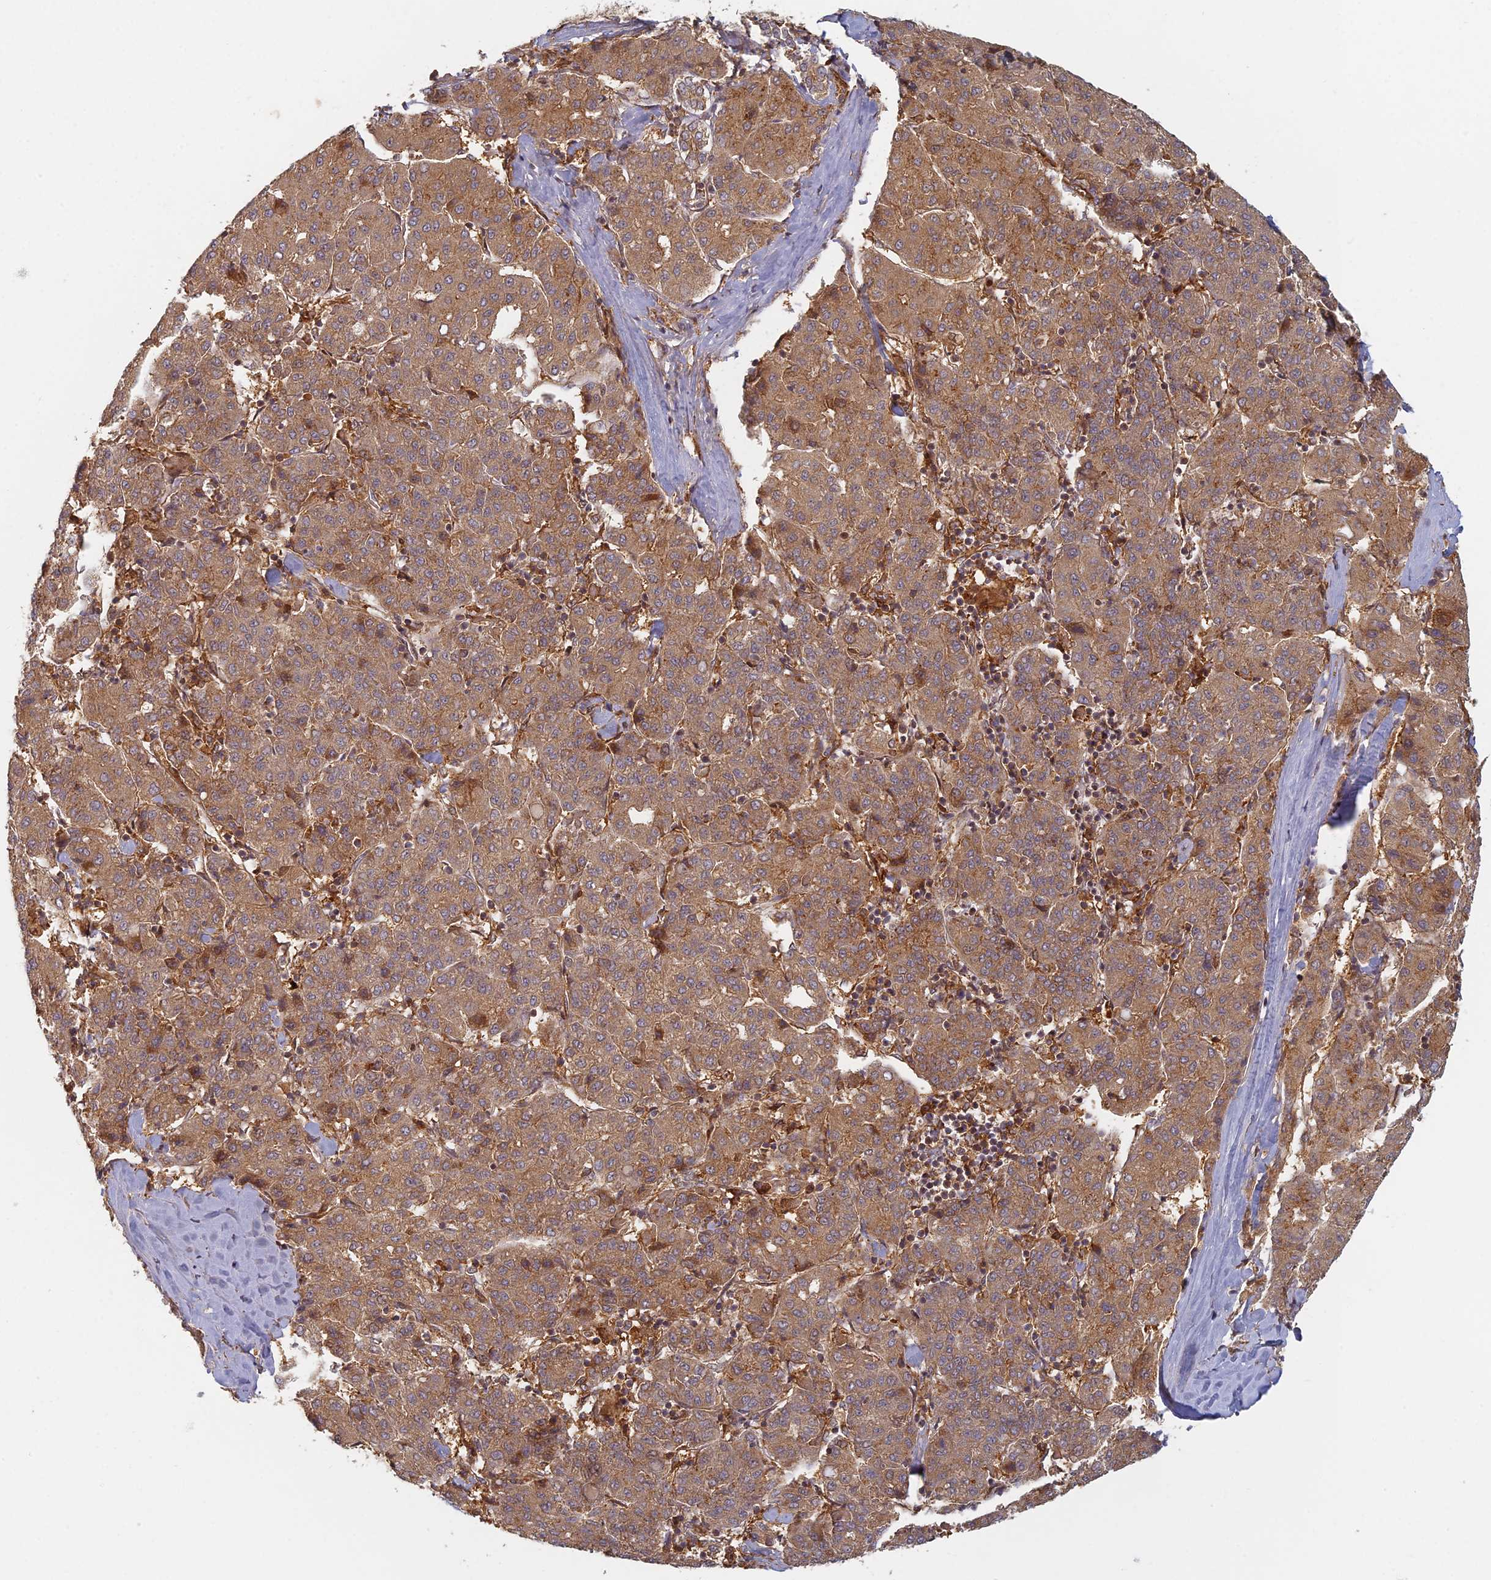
{"staining": {"intensity": "moderate", "quantity": ">75%", "location": "cytoplasmic/membranous"}, "tissue": "liver cancer", "cell_type": "Tumor cells", "image_type": "cancer", "snomed": [{"axis": "morphology", "description": "Carcinoma, Hepatocellular, NOS"}, {"axis": "topography", "description": "Liver"}], "caption": "High-power microscopy captured an immunohistochemistry histopathology image of liver hepatocellular carcinoma, revealing moderate cytoplasmic/membranous staining in approximately >75% of tumor cells. The protein of interest is stained brown, and the nuclei are stained in blue (DAB IHC with brightfield microscopy, high magnification).", "gene": "INO80D", "patient": {"sex": "male", "age": 65}}